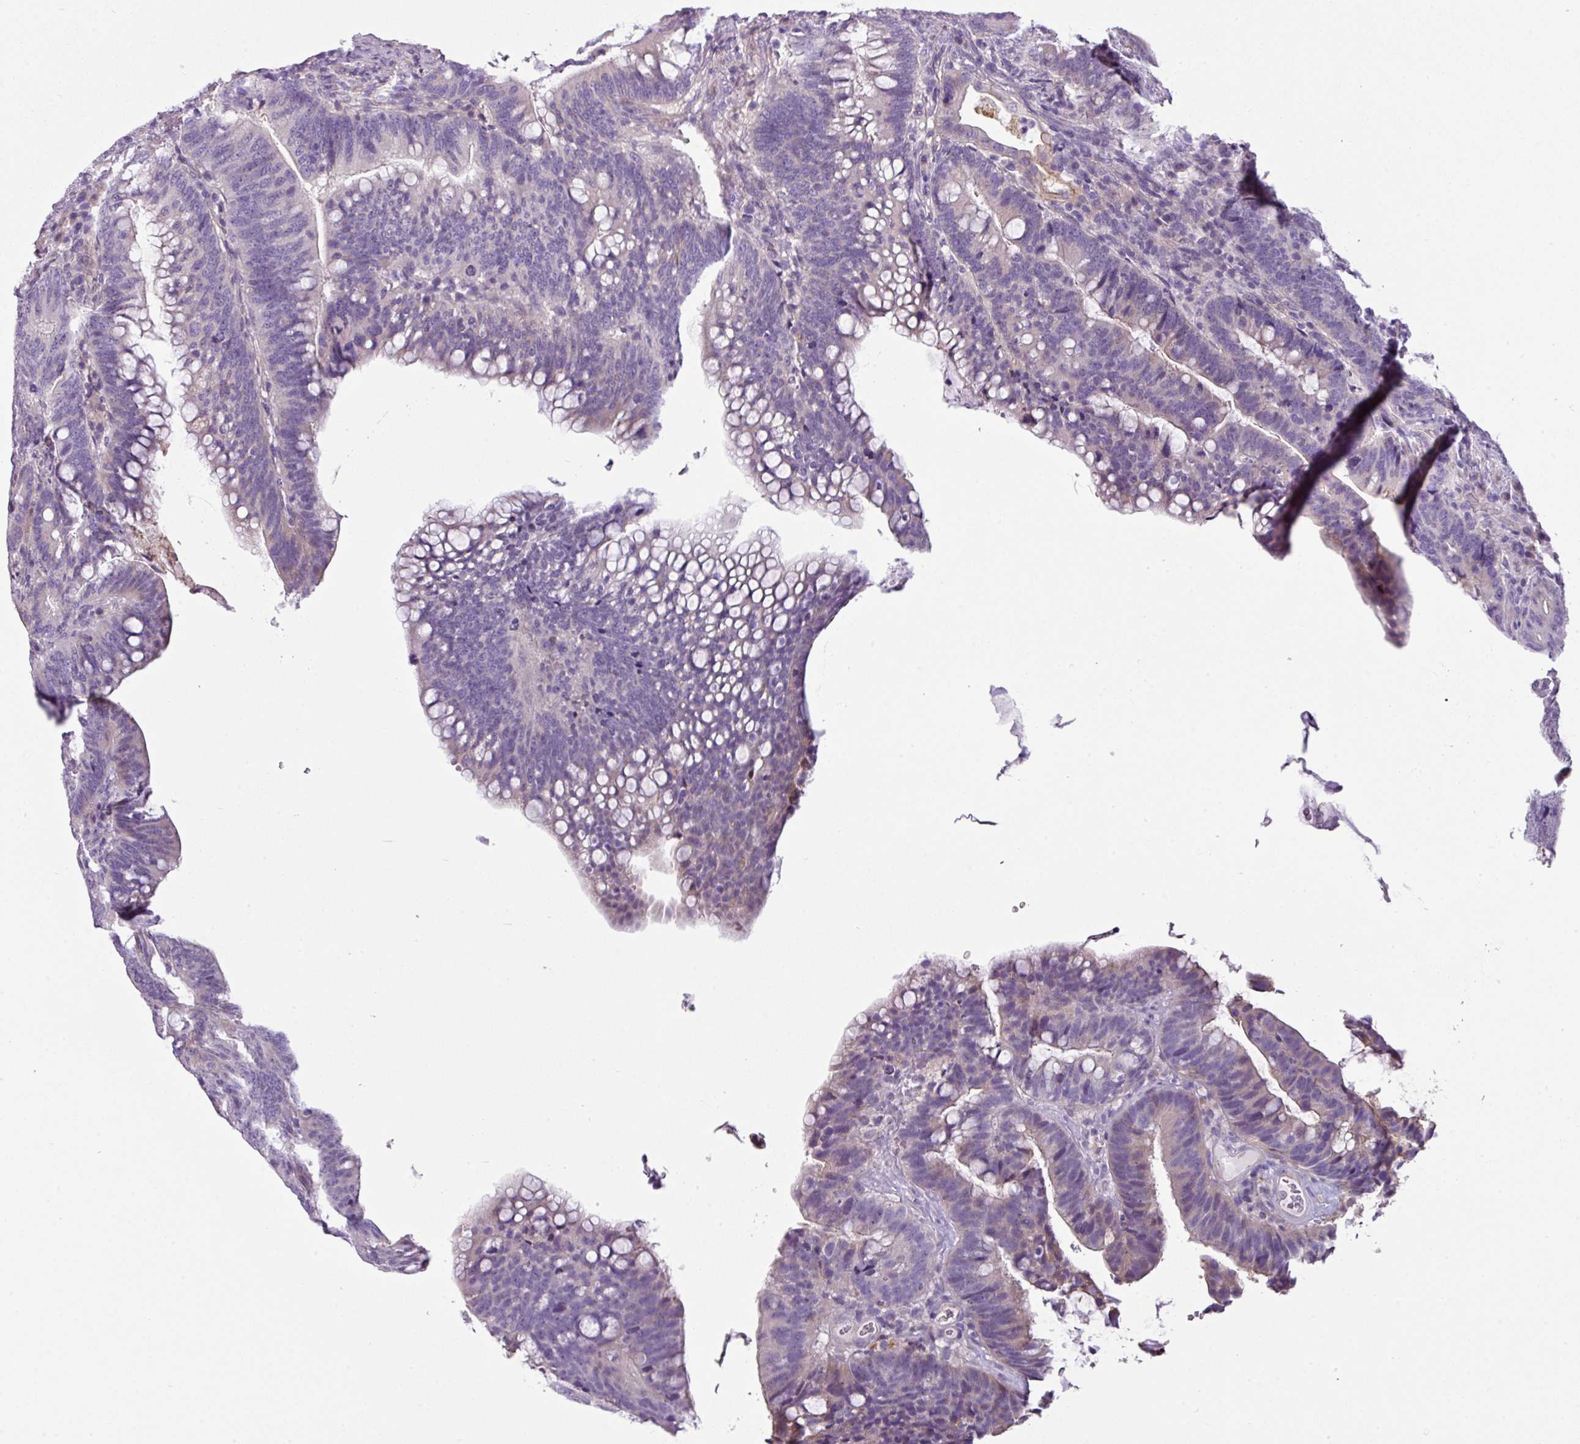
{"staining": {"intensity": "negative", "quantity": "none", "location": "none"}, "tissue": "colorectal cancer", "cell_type": "Tumor cells", "image_type": "cancer", "snomed": [{"axis": "morphology", "description": "Adenocarcinoma, NOS"}, {"axis": "topography", "description": "Colon"}], "caption": "DAB (3,3'-diaminobenzidine) immunohistochemical staining of human colorectal cancer (adenocarcinoma) exhibits no significant expression in tumor cells.", "gene": "TMEM178B", "patient": {"sex": "female", "age": 66}}